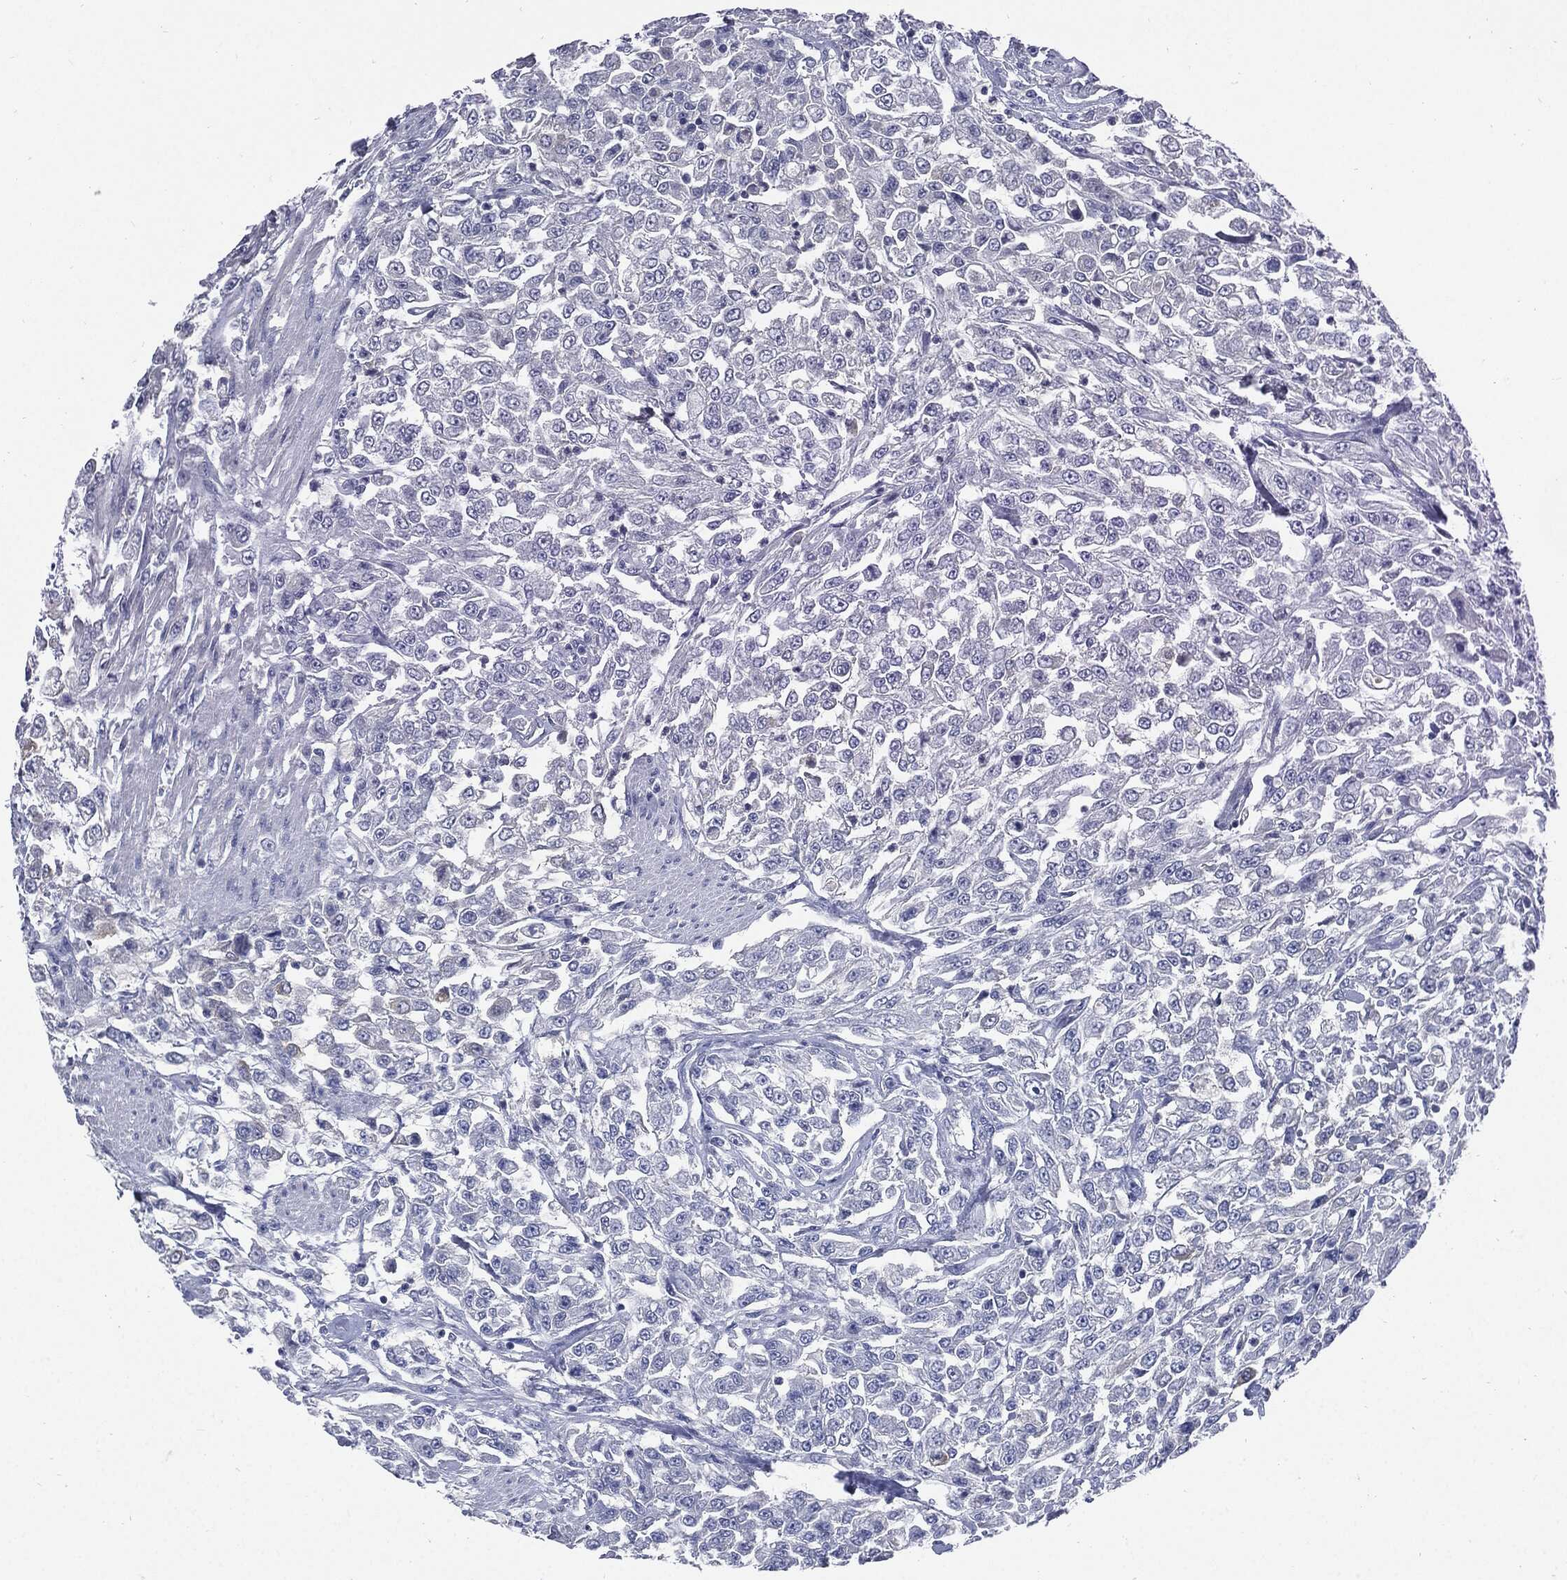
{"staining": {"intensity": "negative", "quantity": "none", "location": "none"}, "tissue": "urothelial cancer", "cell_type": "Tumor cells", "image_type": "cancer", "snomed": [{"axis": "morphology", "description": "Urothelial carcinoma, High grade"}, {"axis": "topography", "description": "Urinary bladder"}], "caption": "This photomicrograph is of high-grade urothelial carcinoma stained with immunohistochemistry (IHC) to label a protein in brown with the nuclei are counter-stained blue. There is no staining in tumor cells.", "gene": "CPE", "patient": {"sex": "male", "age": 46}}